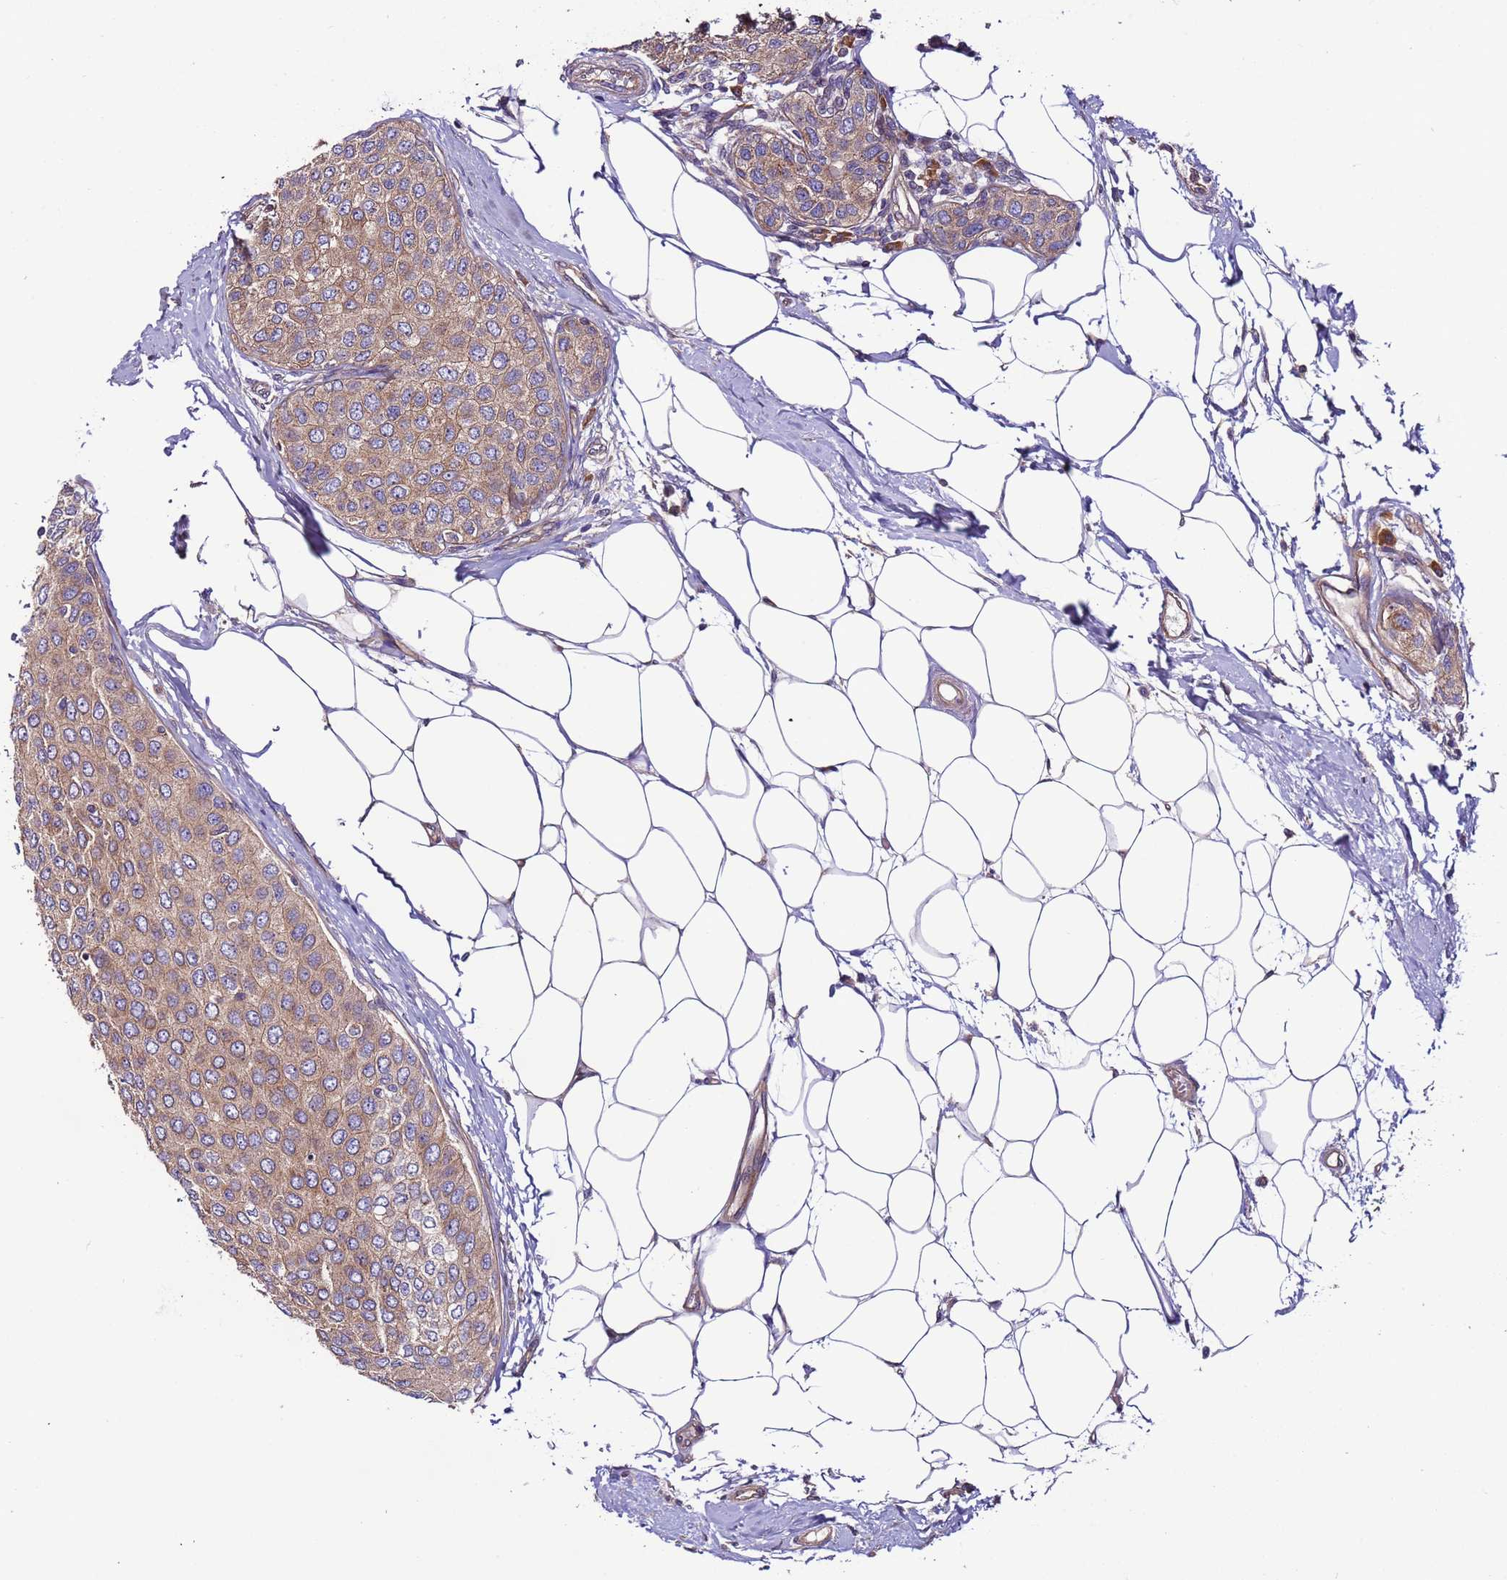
{"staining": {"intensity": "moderate", "quantity": ">75%", "location": "cytoplasmic/membranous"}, "tissue": "breast cancer", "cell_type": "Tumor cells", "image_type": "cancer", "snomed": [{"axis": "morphology", "description": "Duct carcinoma"}, {"axis": "topography", "description": "Breast"}], "caption": "Immunohistochemical staining of human intraductal carcinoma (breast) shows medium levels of moderate cytoplasmic/membranous protein expression in approximately >75% of tumor cells.", "gene": "SPCS1", "patient": {"sex": "female", "age": 72}}